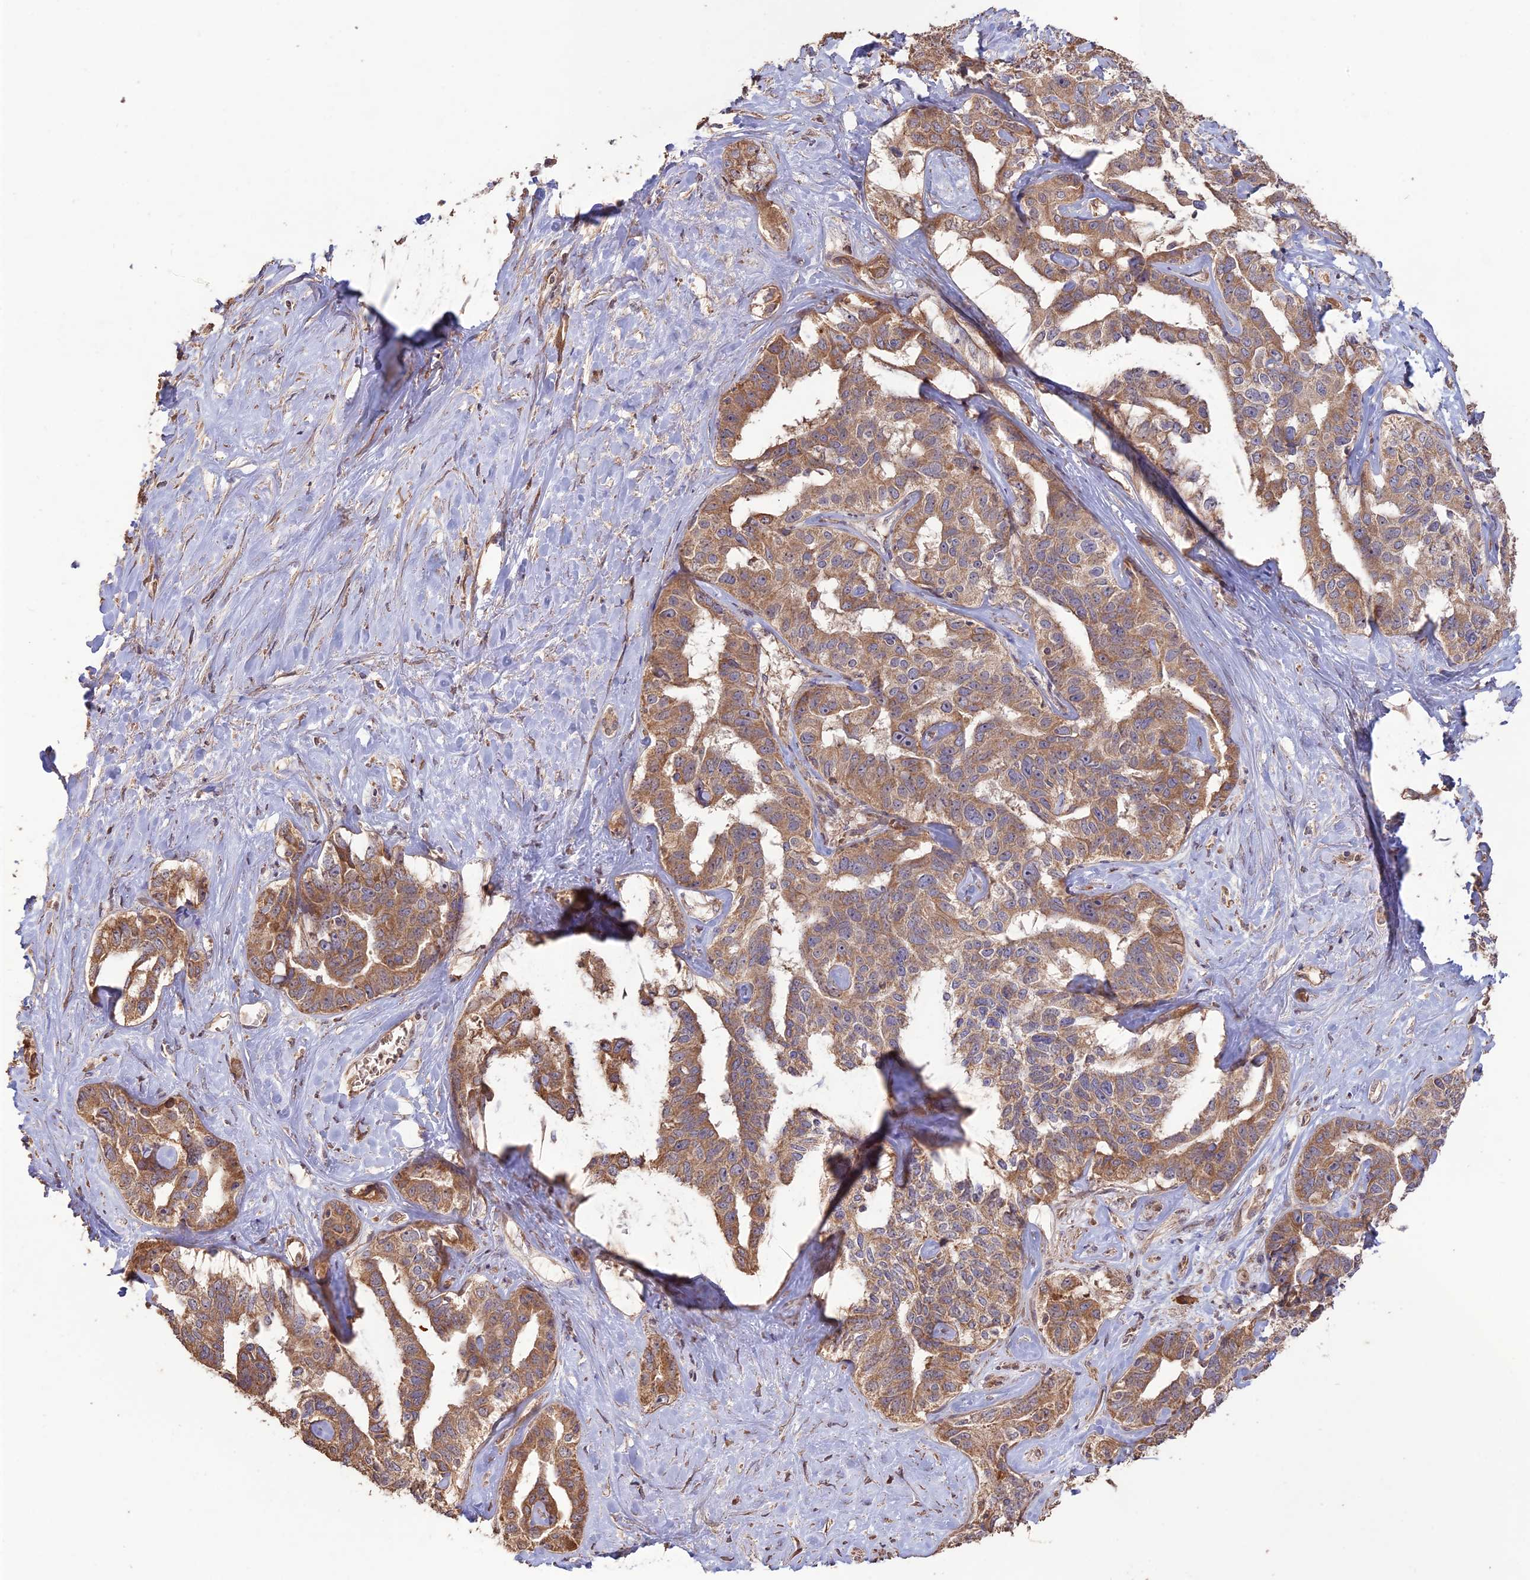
{"staining": {"intensity": "moderate", "quantity": ">75%", "location": "cytoplasmic/membranous"}, "tissue": "liver cancer", "cell_type": "Tumor cells", "image_type": "cancer", "snomed": [{"axis": "morphology", "description": "Cholangiocarcinoma"}, {"axis": "topography", "description": "Liver"}], "caption": "The image displays immunohistochemical staining of cholangiocarcinoma (liver). There is moderate cytoplasmic/membranous staining is present in about >75% of tumor cells. The protein is shown in brown color, while the nuclei are stained blue.", "gene": "LAYN", "patient": {"sex": "male", "age": 59}}